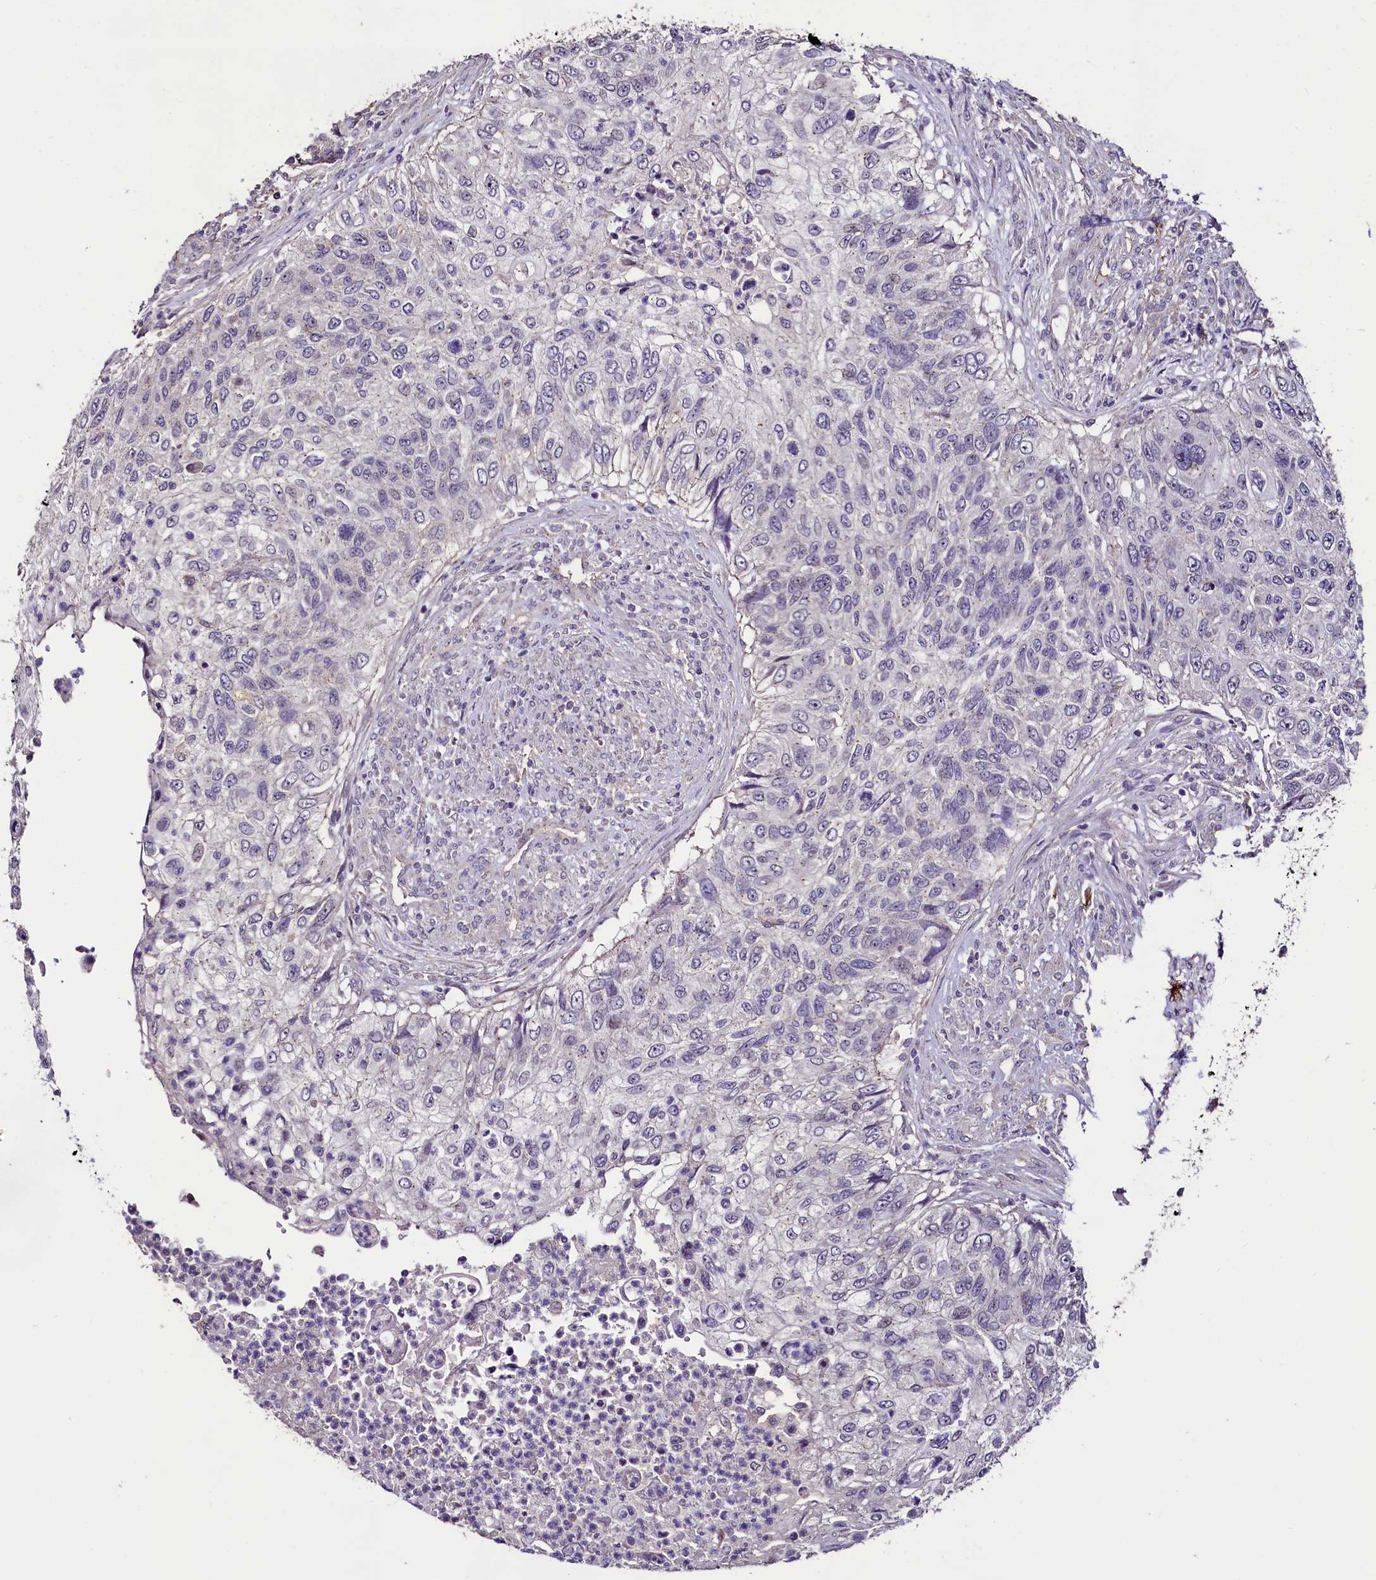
{"staining": {"intensity": "negative", "quantity": "none", "location": "none"}, "tissue": "urothelial cancer", "cell_type": "Tumor cells", "image_type": "cancer", "snomed": [{"axis": "morphology", "description": "Urothelial carcinoma, High grade"}, {"axis": "topography", "description": "Urinary bladder"}], "caption": "DAB (3,3'-diaminobenzidine) immunohistochemical staining of human urothelial cancer demonstrates no significant staining in tumor cells.", "gene": "PALM", "patient": {"sex": "female", "age": 60}}